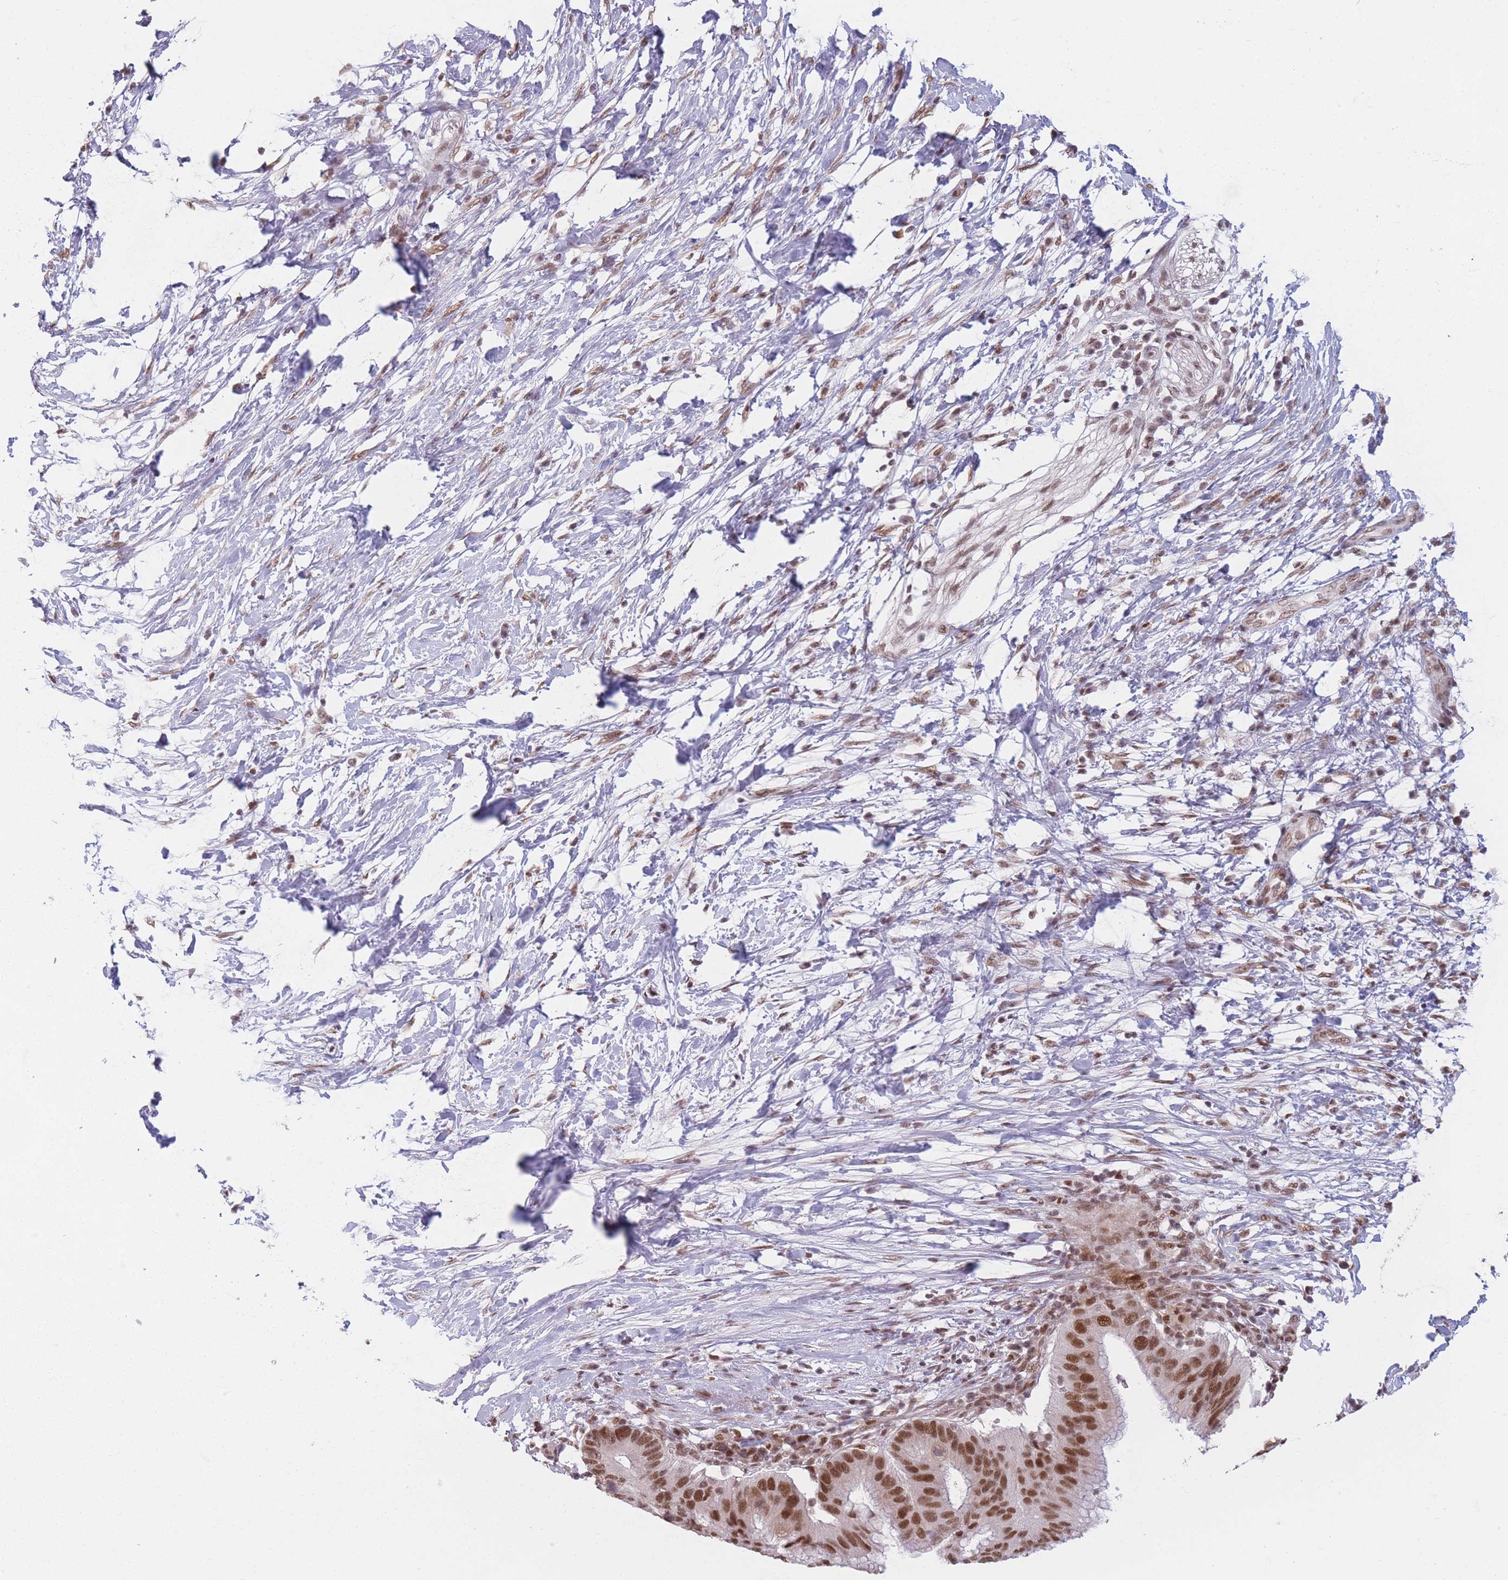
{"staining": {"intensity": "moderate", "quantity": ">75%", "location": "nuclear"}, "tissue": "pancreatic cancer", "cell_type": "Tumor cells", "image_type": "cancer", "snomed": [{"axis": "morphology", "description": "Adenocarcinoma, NOS"}, {"axis": "topography", "description": "Pancreas"}], "caption": "This is a photomicrograph of immunohistochemistry staining of adenocarcinoma (pancreatic), which shows moderate staining in the nuclear of tumor cells.", "gene": "SUPT6H", "patient": {"sex": "male", "age": 68}}